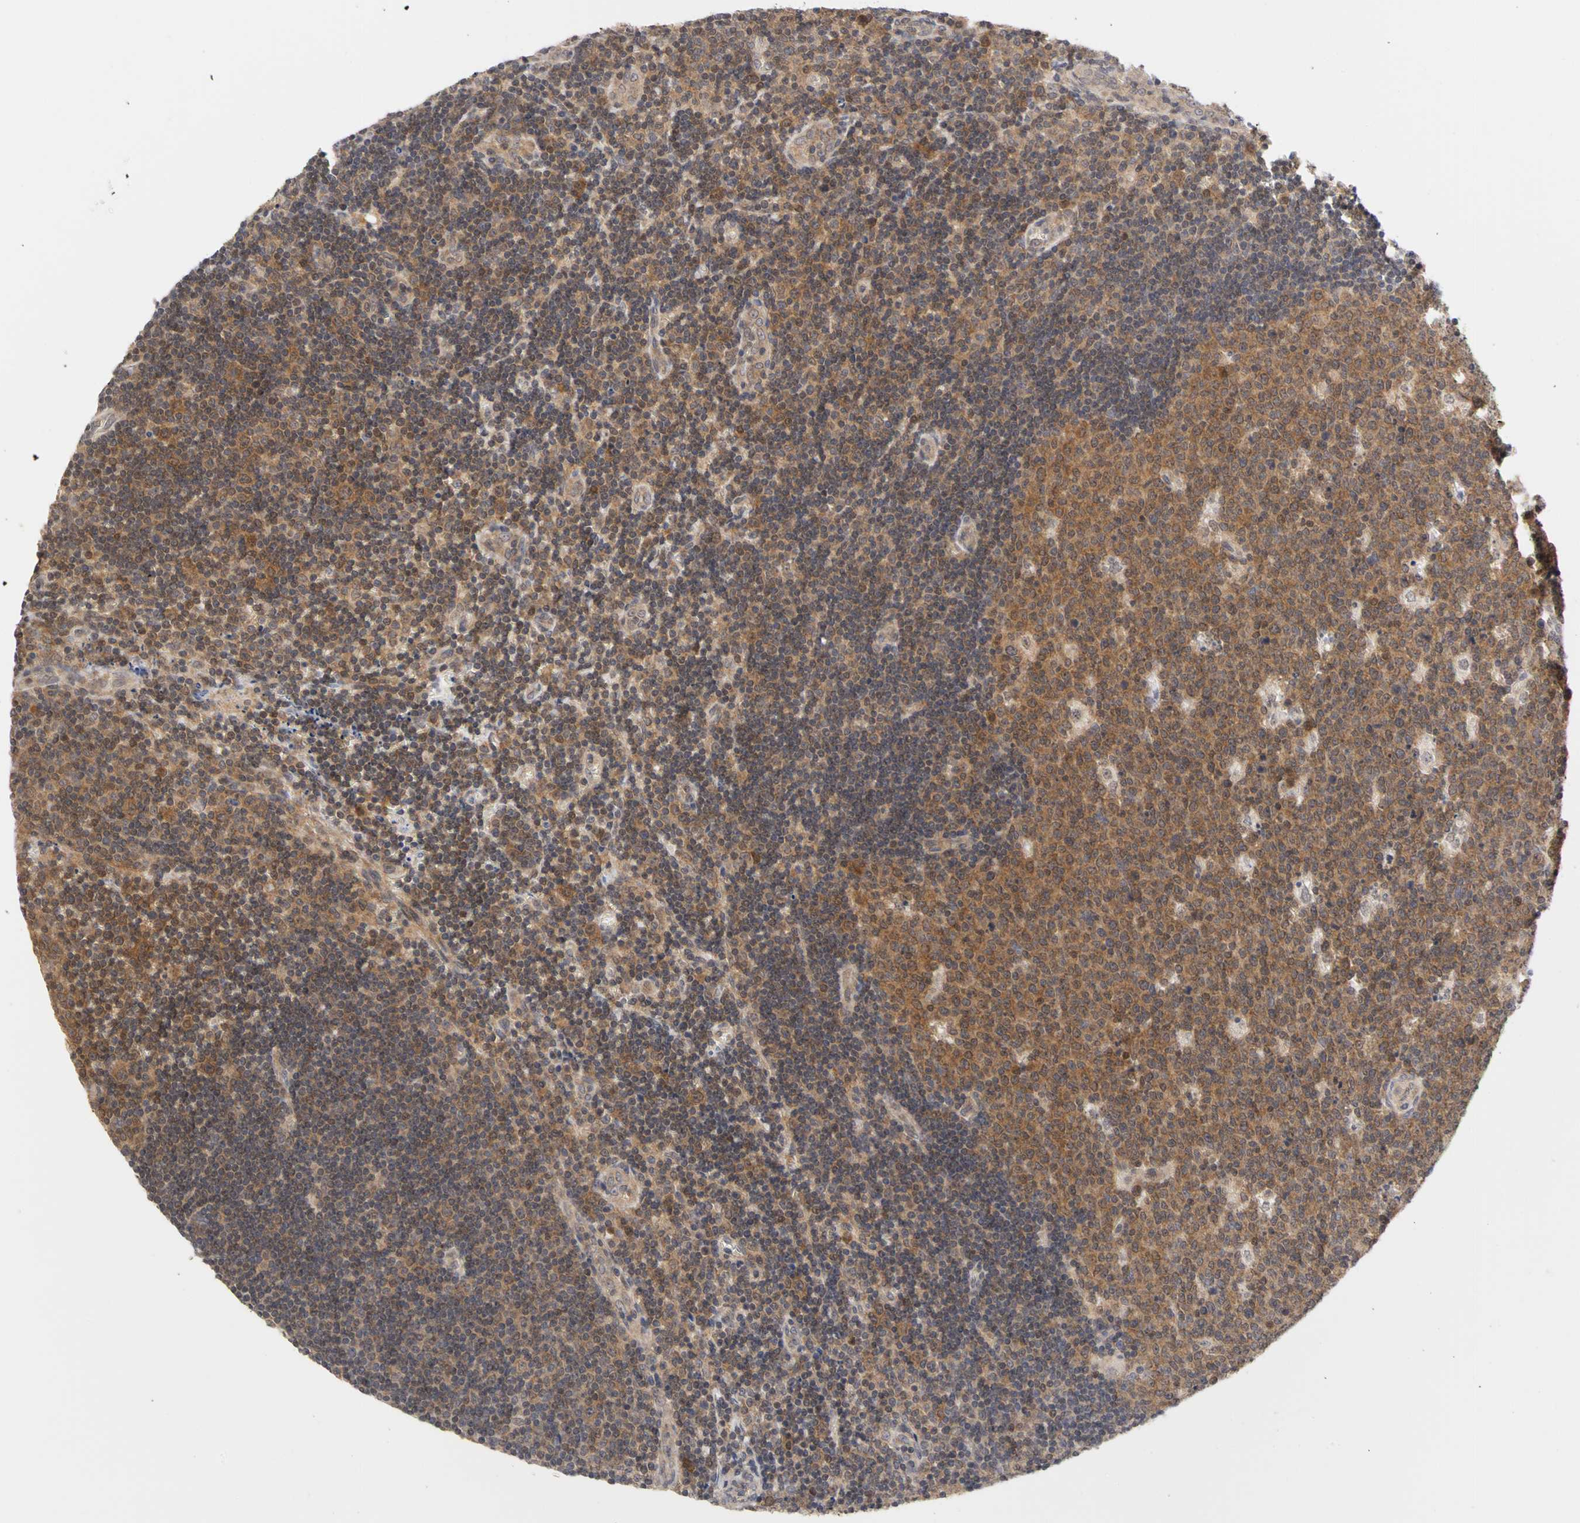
{"staining": {"intensity": "moderate", "quantity": ">75%", "location": "cytoplasmic/membranous,nuclear"}, "tissue": "lymph node", "cell_type": "Germinal center cells", "image_type": "normal", "snomed": [{"axis": "morphology", "description": "Normal tissue, NOS"}, {"axis": "topography", "description": "Lymph node"}, {"axis": "topography", "description": "Salivary gland"}], "caption": "Brown immunohistochemical staining in unremarkable lymph node shows moderate cytoplasmic/membranous,nuclear staining in approximately >75% of germinal center cells. Immunohistochemistry (ihc) stains the protein in brown and the nuclei are stained blue.", "gene": "UBE2M", "patient": {"sex": "male", "age": 8}}